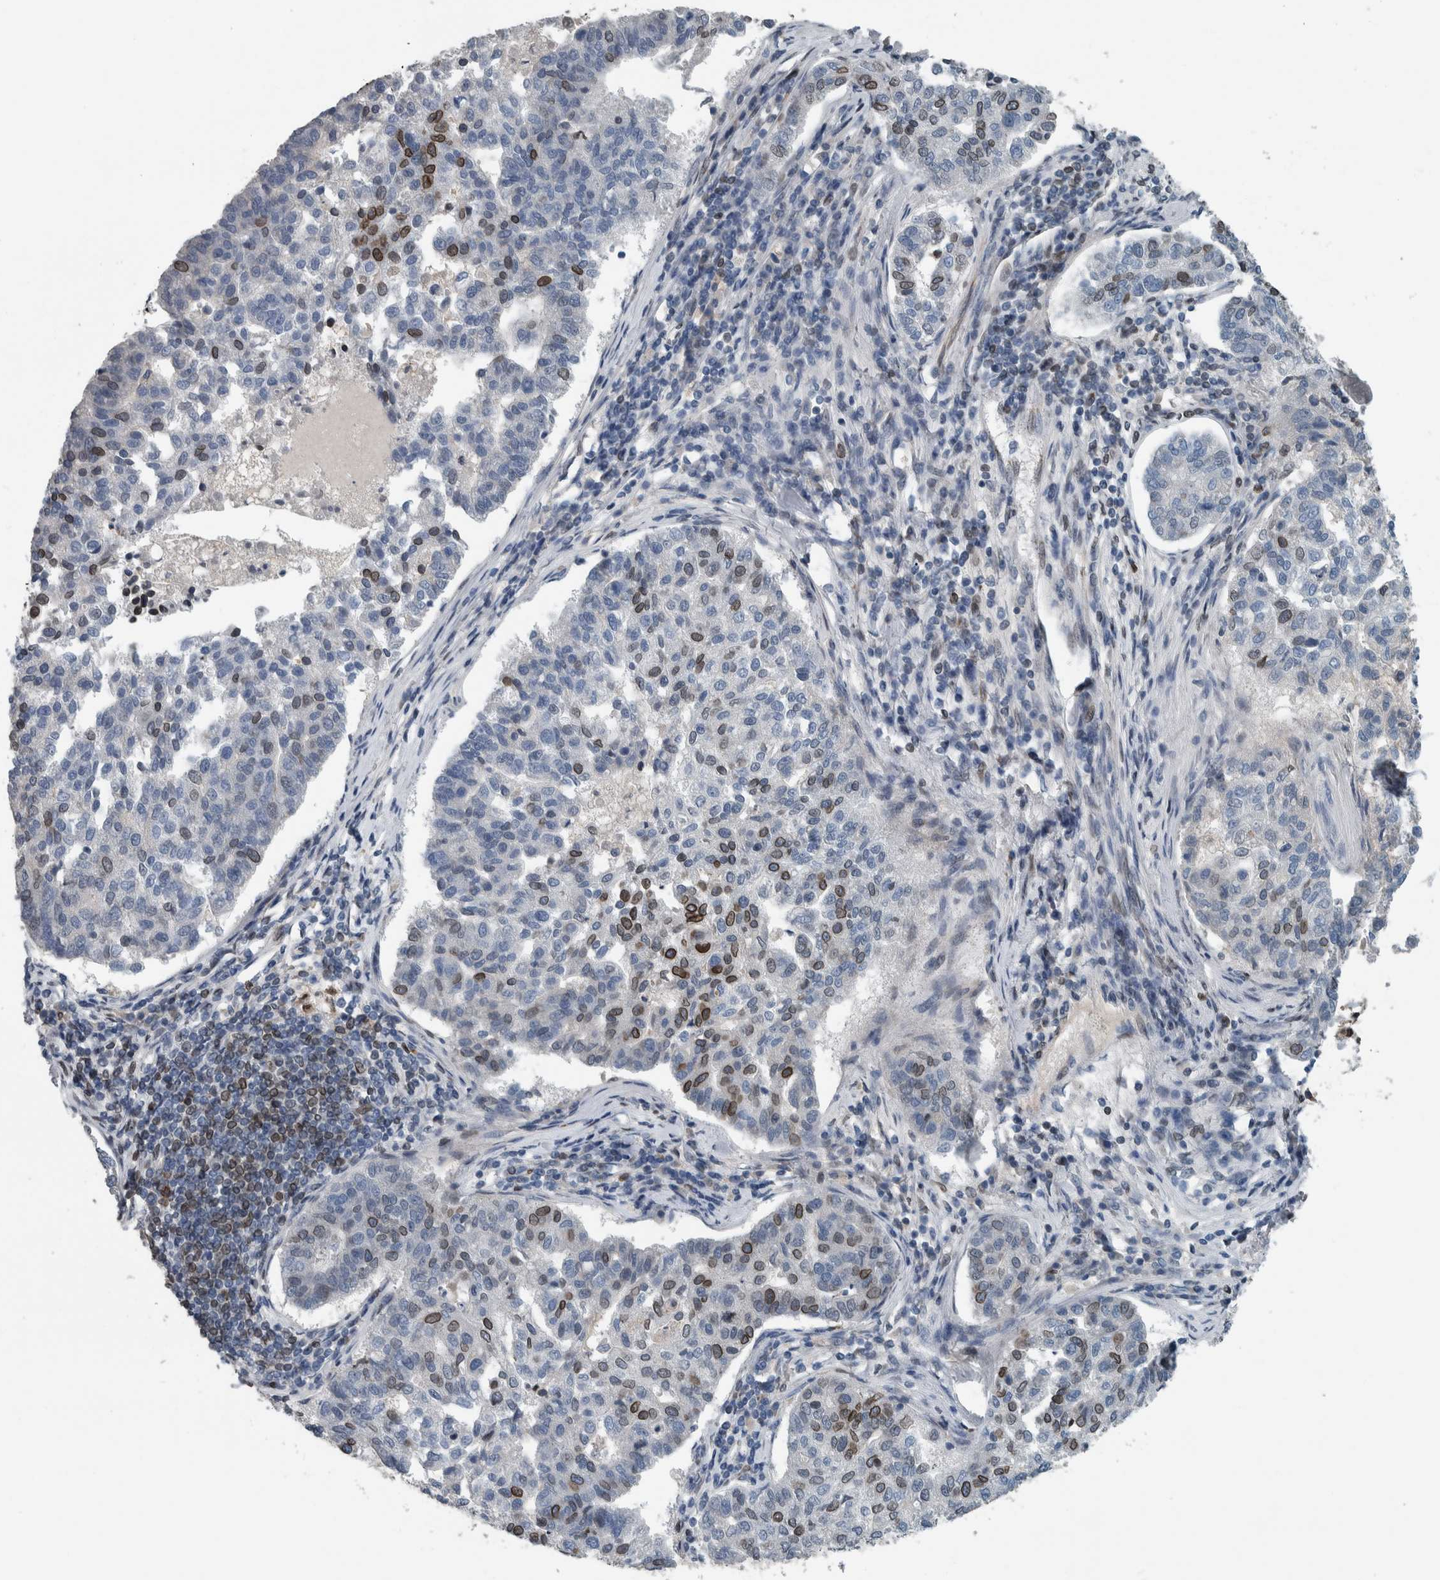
{"staining": {"intensity": "moderate", "quantity": "<25%", "location": "cytoplasmic/membranous,nuclear"}, "tissue": "pancreatic cancer", "cell_type": "Tumor cells", "image_type": "cancer", "snomed": [{"axis": "morphology", "description": "Adenocarcinoma, NOS"}, {"axis": "topography", "description": "Pancreas"}], "caption": "Protein expression analysis of human adenocarcinoma (pancreatic) reveals moderate cytoplasmic/membranous and nuclear positivity in about <25% of tumor cells.", "gene": "FAM135B", "patient": {"sex": "female", "age": 61}}